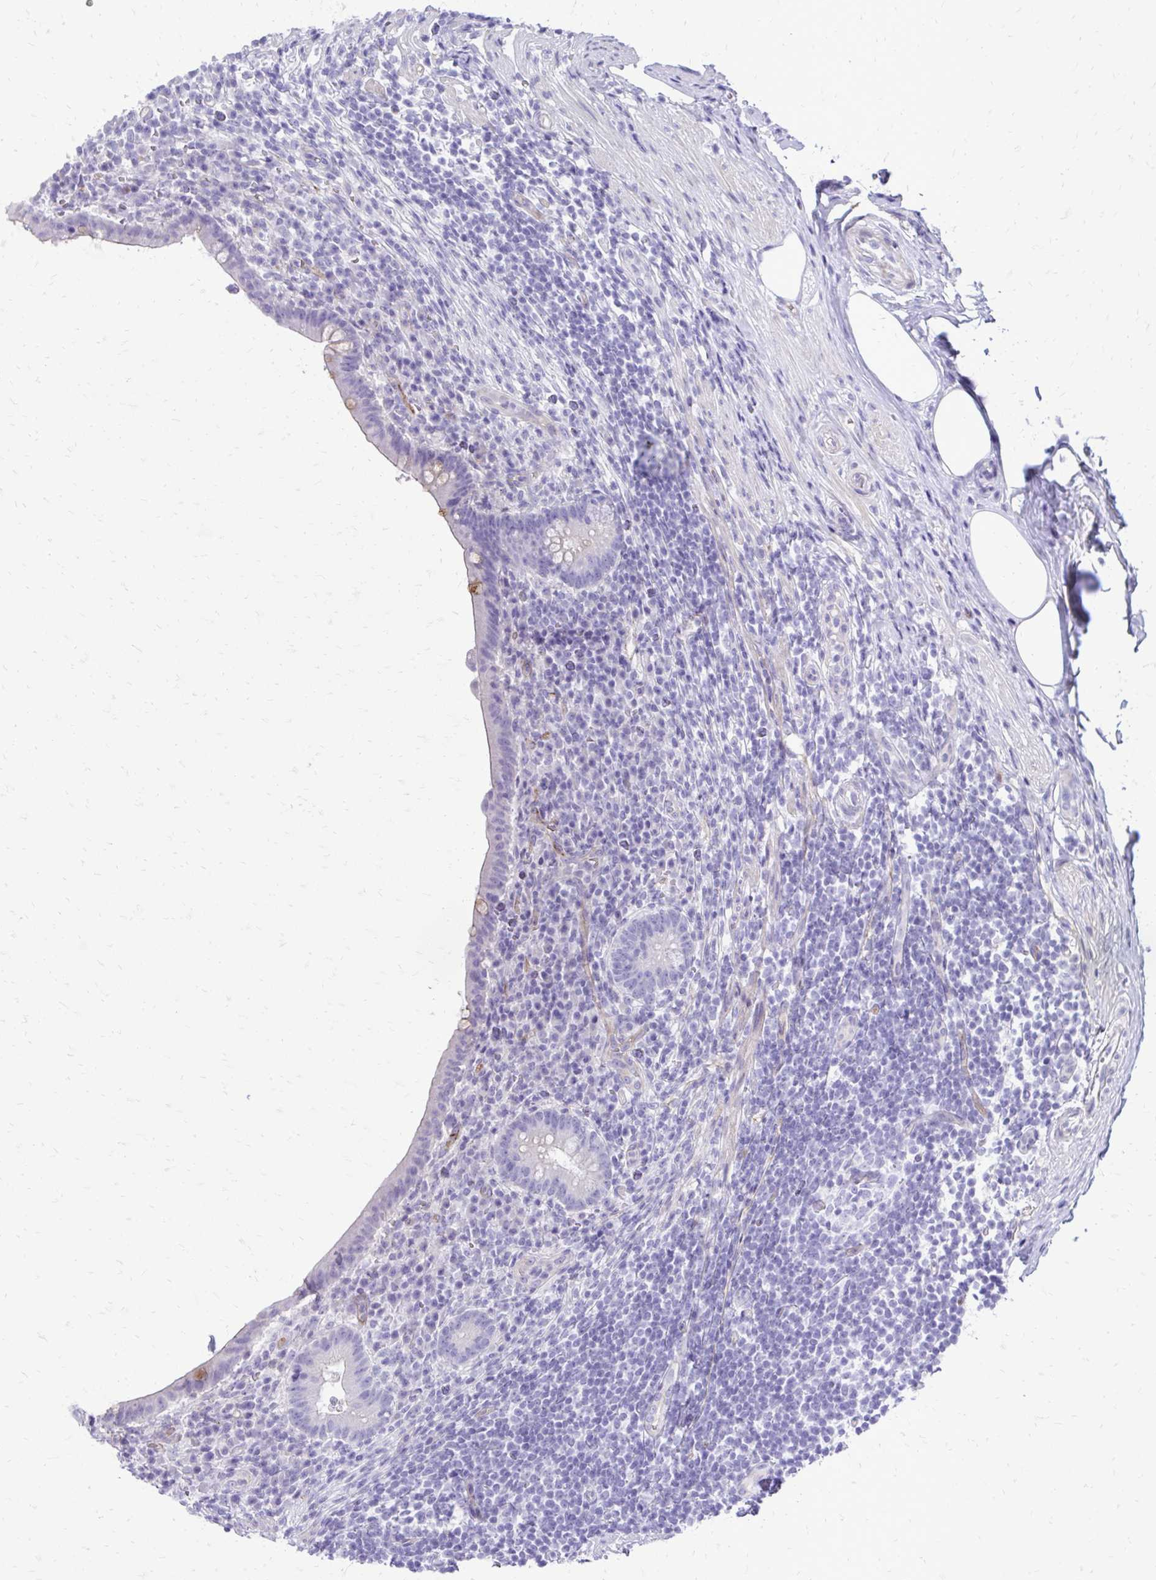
{"staining": {"intensity": "moderate", "quantity": "25%-75%", "location": "cytoplasmic/membranous"}, "tissue": "appendix", "cell_type": "Glandular cells", "image_type": "normal", "snomed": [{"axis": "morphology", "description": "Normal tissue, NOS"}, {"axis": "topography", "description": "Appendix"}], "caption": "This is a micrograph of IHC staining of unremarkable appendix, which shows moderate expression in the cytoplasmic/membranous of glandular cells.", "gene": "PELI3", "patient": {"sex": "female", "age": 56}}